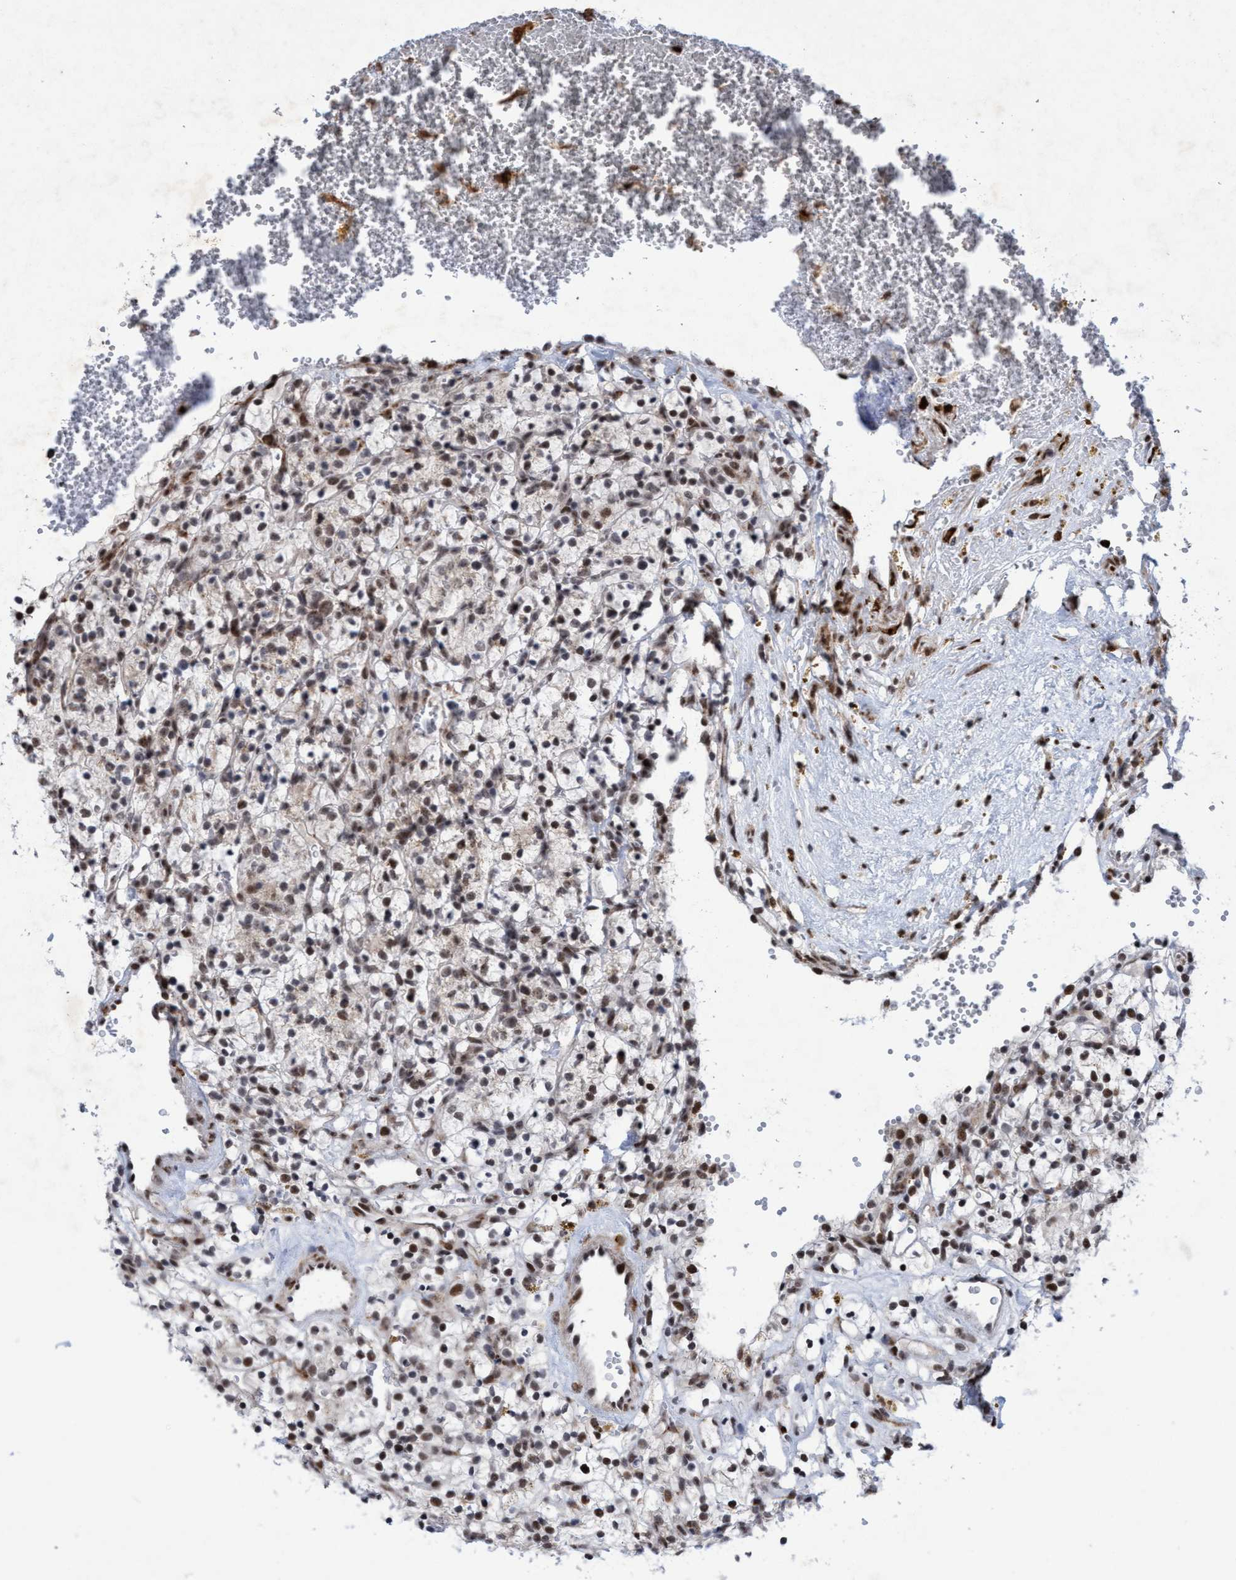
{"staining": {"intensity": "moderate", "quantity": ">75%", "location": "nuclear"}, "tissue": "renal cancer", "cell_type": "Tumor cells", "image_type": "cancer", "snomed": [{"axis": "morphology", "description": "Adenocarcinoma, NOS"}, {"axis": "topography", "description": "Kidney"}], "caption": "There is medium levels of moderate nuclear expression in tumor cells of renal cancer, as demonstrated by immunohistochemical staining (brown color).", "gene": "GLT6D1", "patient": {"sex": "female", "age": 57}}